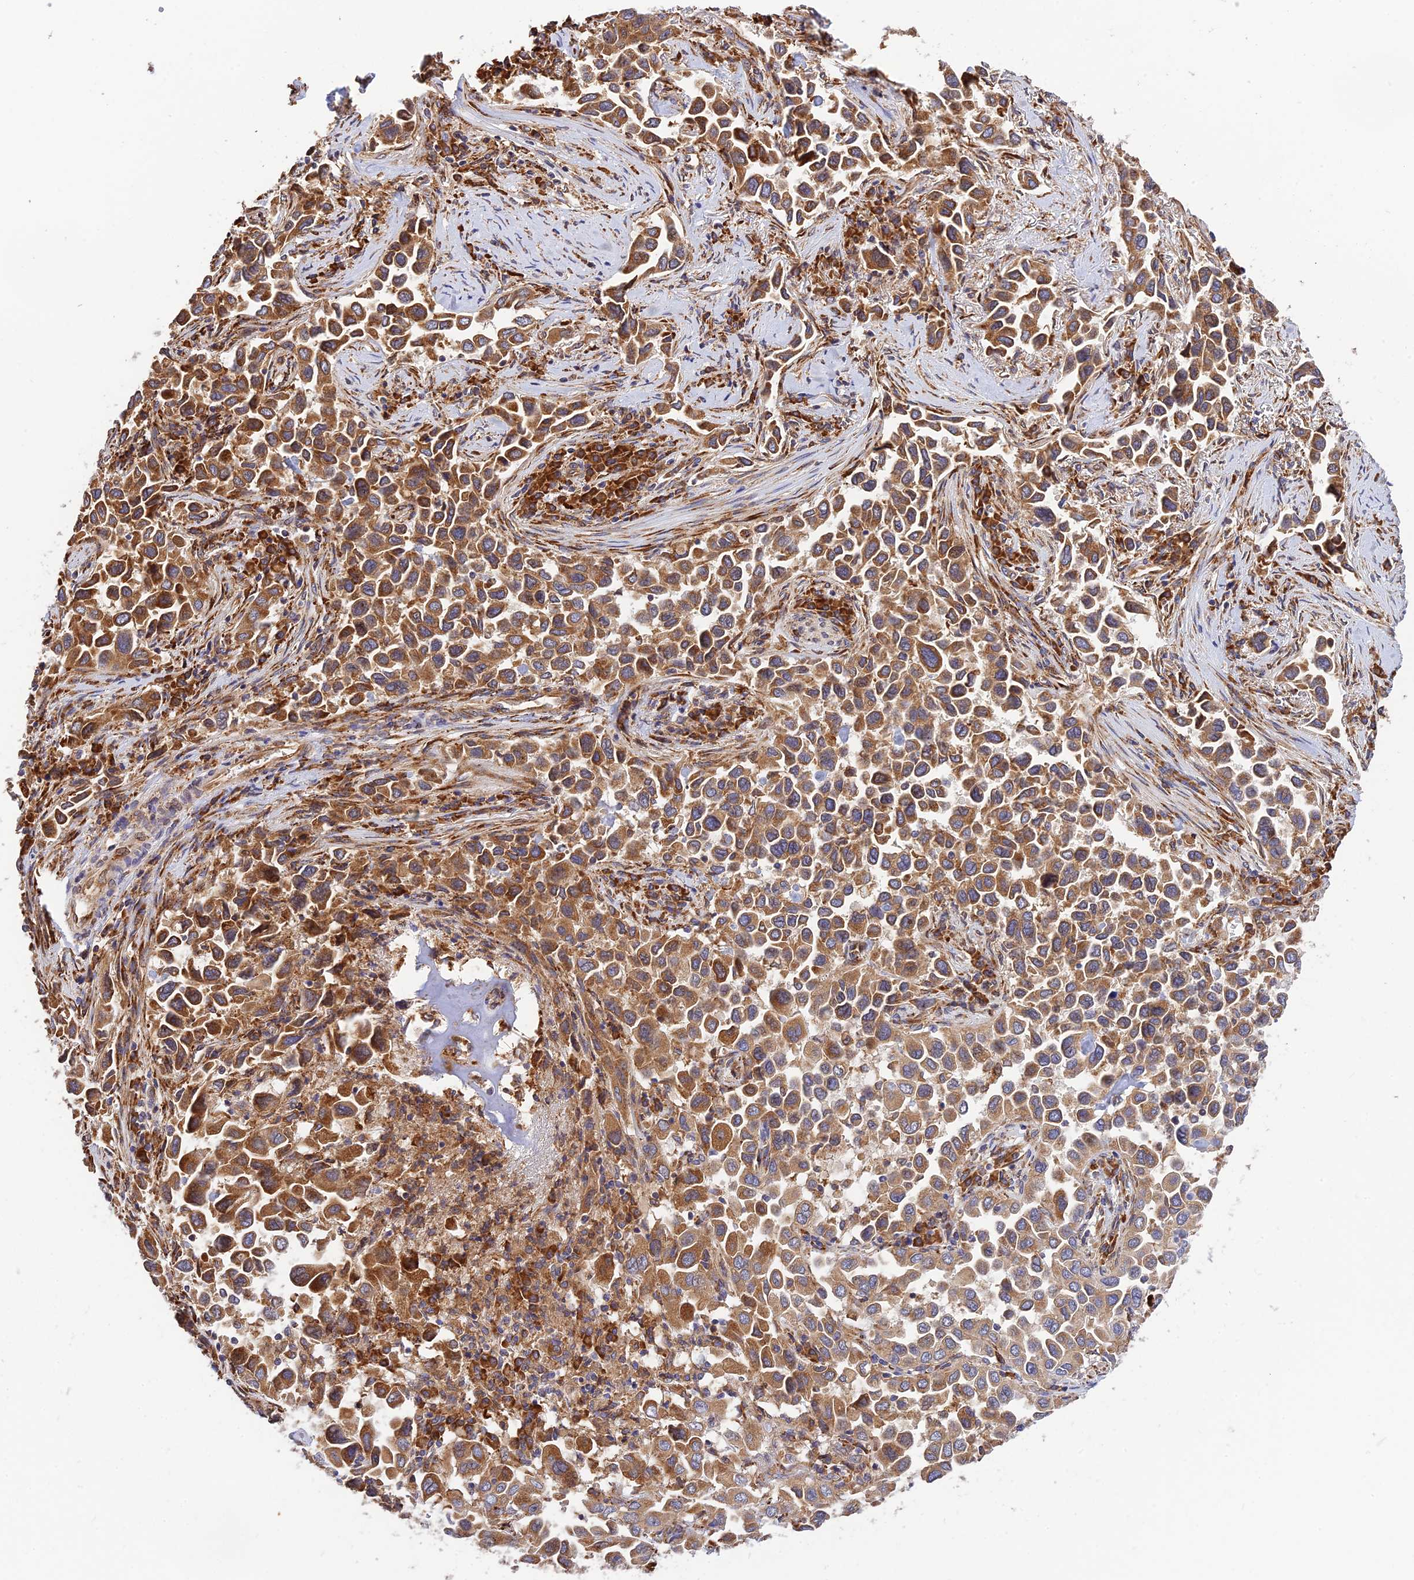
{"staining": {"intensity": "moderate", "quantity": ">75%", "location": "cytoplasmic/membranous"}, "tissue": "lung cancer", "cell_type": "Tumor cells", "image_type": "cancer", "snomed": [{"axis": "morphology", "description": "Adenocarcinoma, NOS"}, {"axis": "topography", "description": "Lung"}], "caption": "A high-resolution micrograph shows immunohistochemistry staining of adenocarcinoma (lung), which shows moderate cytoplasmic/membranous positivity in about >75% of tumor cells.", "gene": "RPL5", "patient": {"sex": "female", "age": 76}}